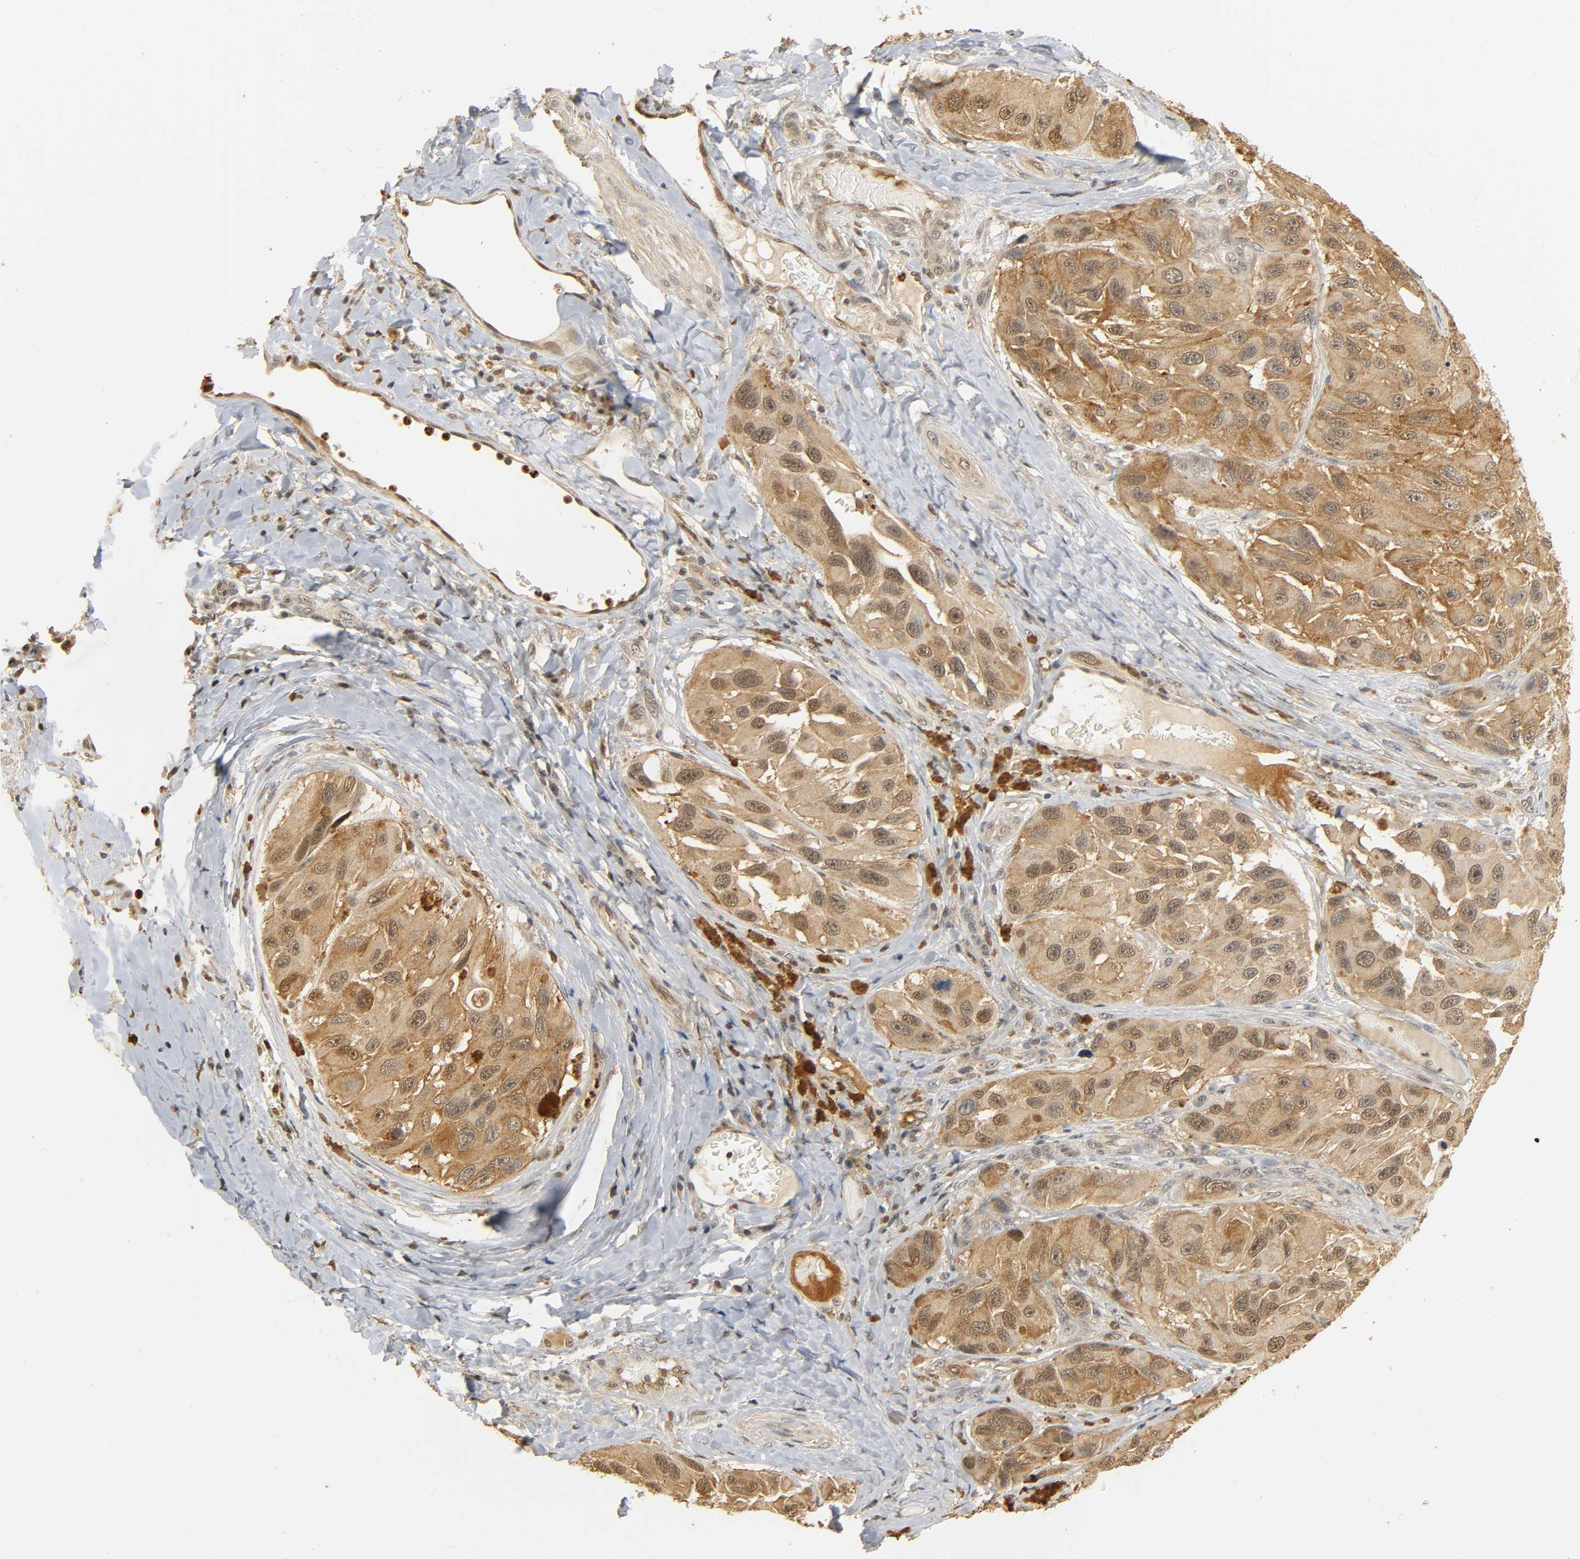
{"staining": {"intensity": "moderate", "quantity": ">75%", "location": "cytoplasmic/membranous,nuclear"}, "tissue": "melanoma", "cell_type": "Tumor cells", "image_type": "cancer", "snomed": [{"axis": "morphology", "description": "Malignant melanoma, NOS"}, {"axis": "topography", "description": "Skin"}], "caption": "The histopathology image demonstrates a brown stain indicating the presence of a protein in the cytoplasmic/membranous and nuclear of tumor cells in melanoma.", "gene": "ZFPM2", "patient": {"sex": "female", "age": 73}}